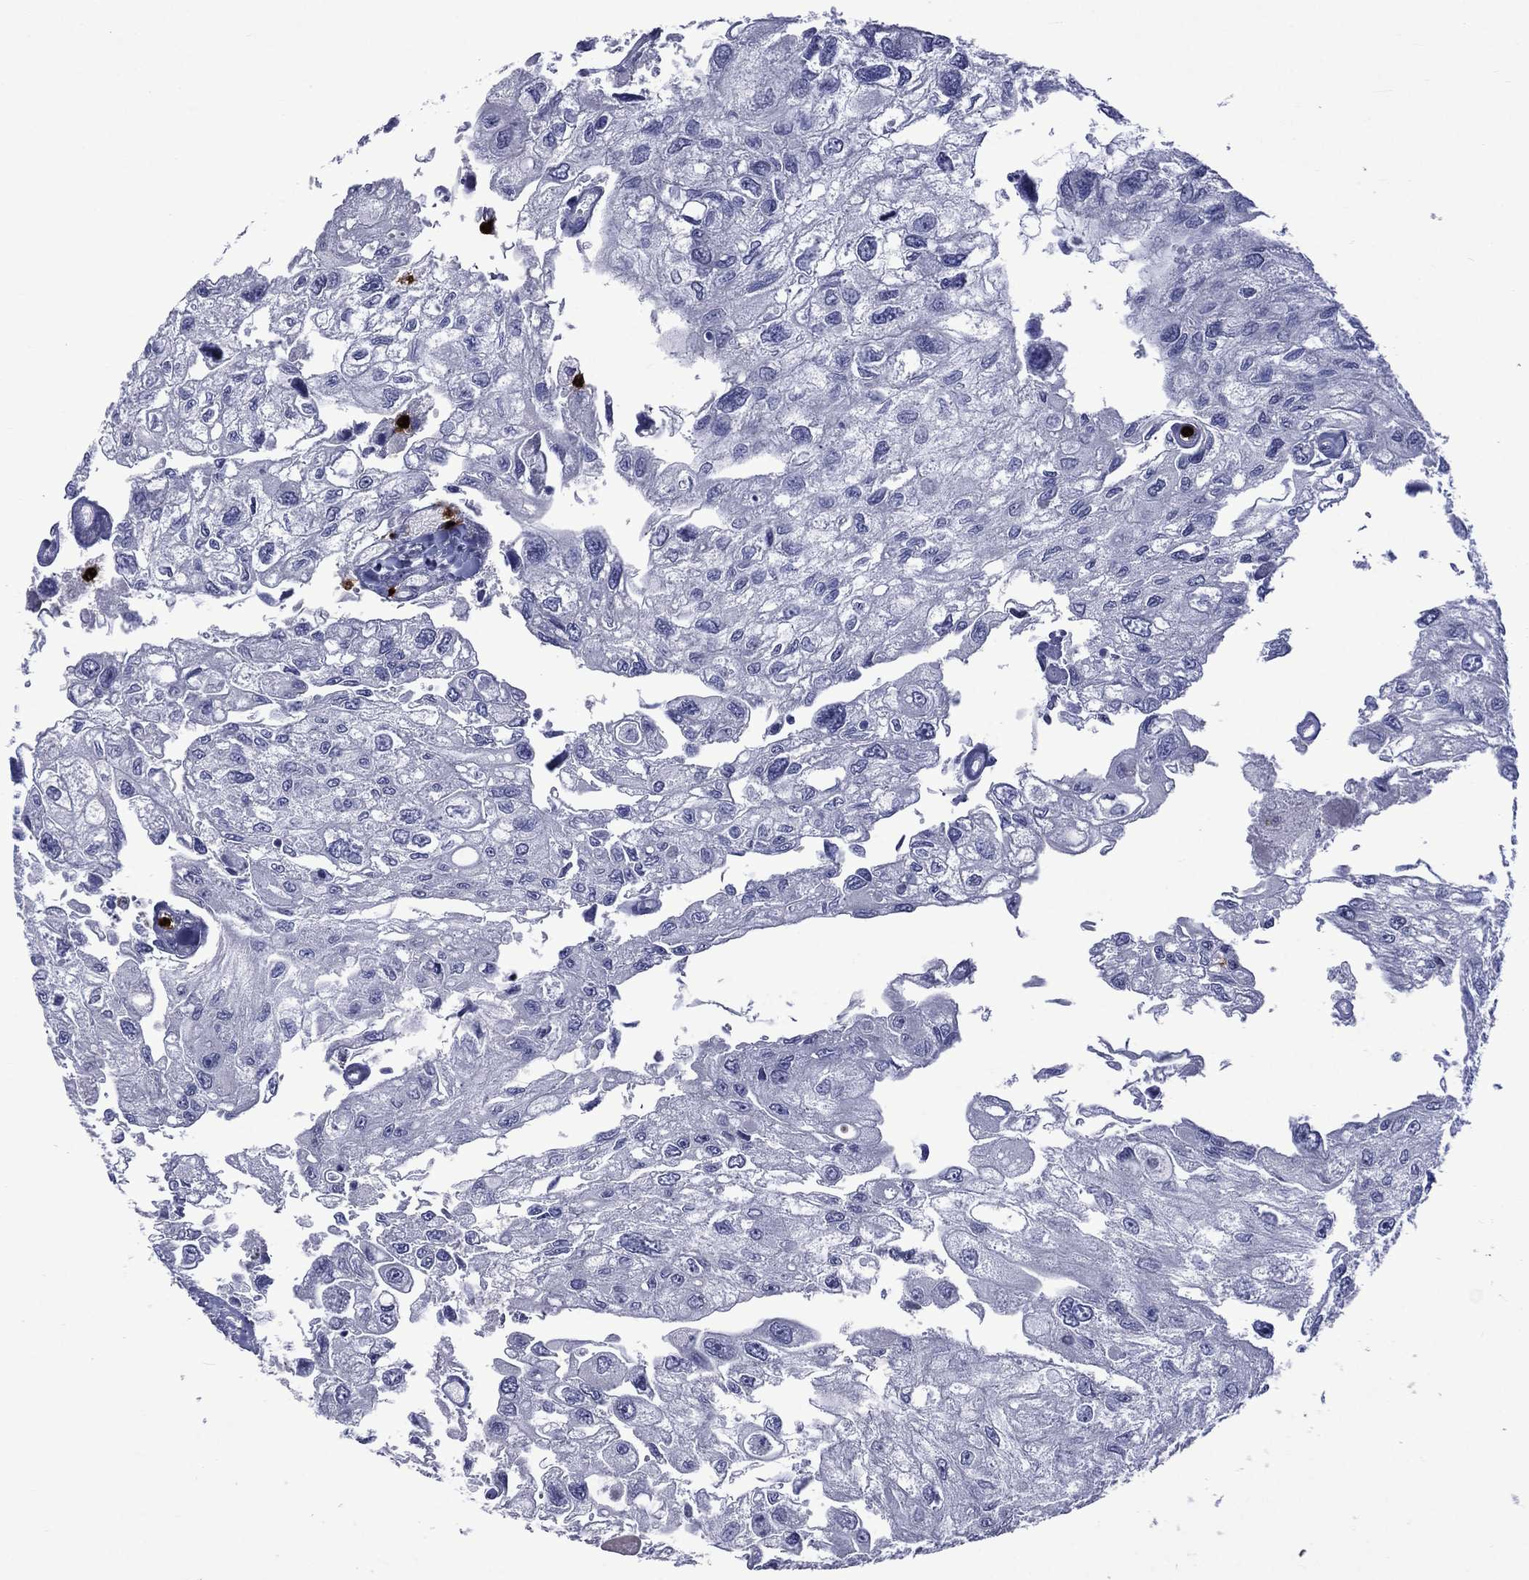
{"staining": {"intensity": "negative", "quantity": "none", "location": "none"}, "tissue": "urothelial cancer", "cell_type": "Tumor cells", "image_type": "cancer", "snomed": [{"axis": "morphology", "description": "Urothelial carcinoma, High grade"}, {"axis": "topography", "description": "Urinary bladder"}], "caption": "Protein analysis of urothelial carcinoma (high-grade) displays no significant staining in tumor cells.", "gene": "ELANE", "patient": {"sex": "male", "age": 59}}